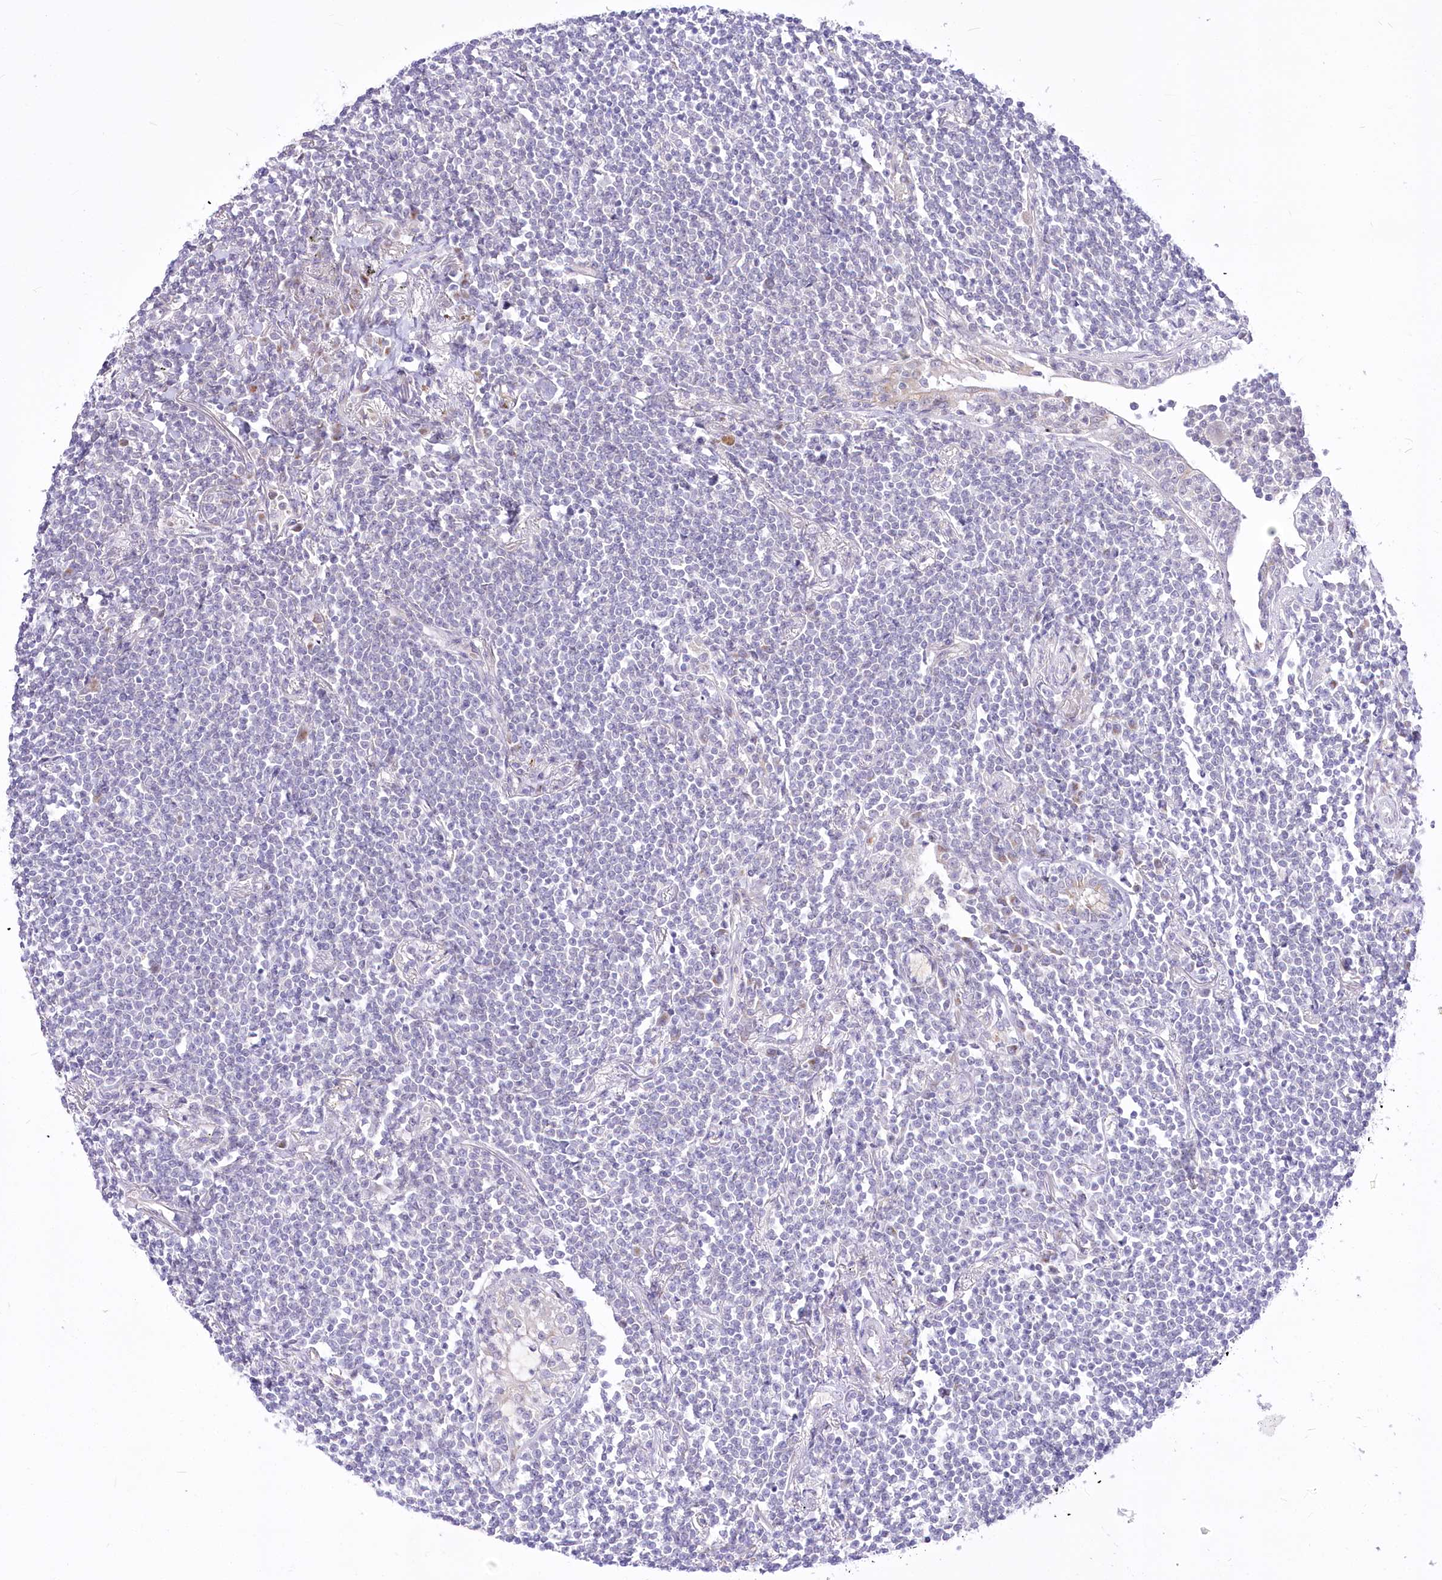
{"staining": {"intensity": "negative", "quantity": "none", "location": "none"}, "tissue": "lymphoma", "cell_type": "Tumor cells", "image_type": "cancer", "snomed": [{"axis": "morphology", "description": "Malignant lymphoma, non-Hodgkin's type, Low grade"}, {"axis": "topography", "description": "Lung"}], "caption": "Histopathology image shows no protein staining in tumor cells of lymphoma tissue.", "gene": "BEND7", "patient": {"sex": "female", "age": 71}}